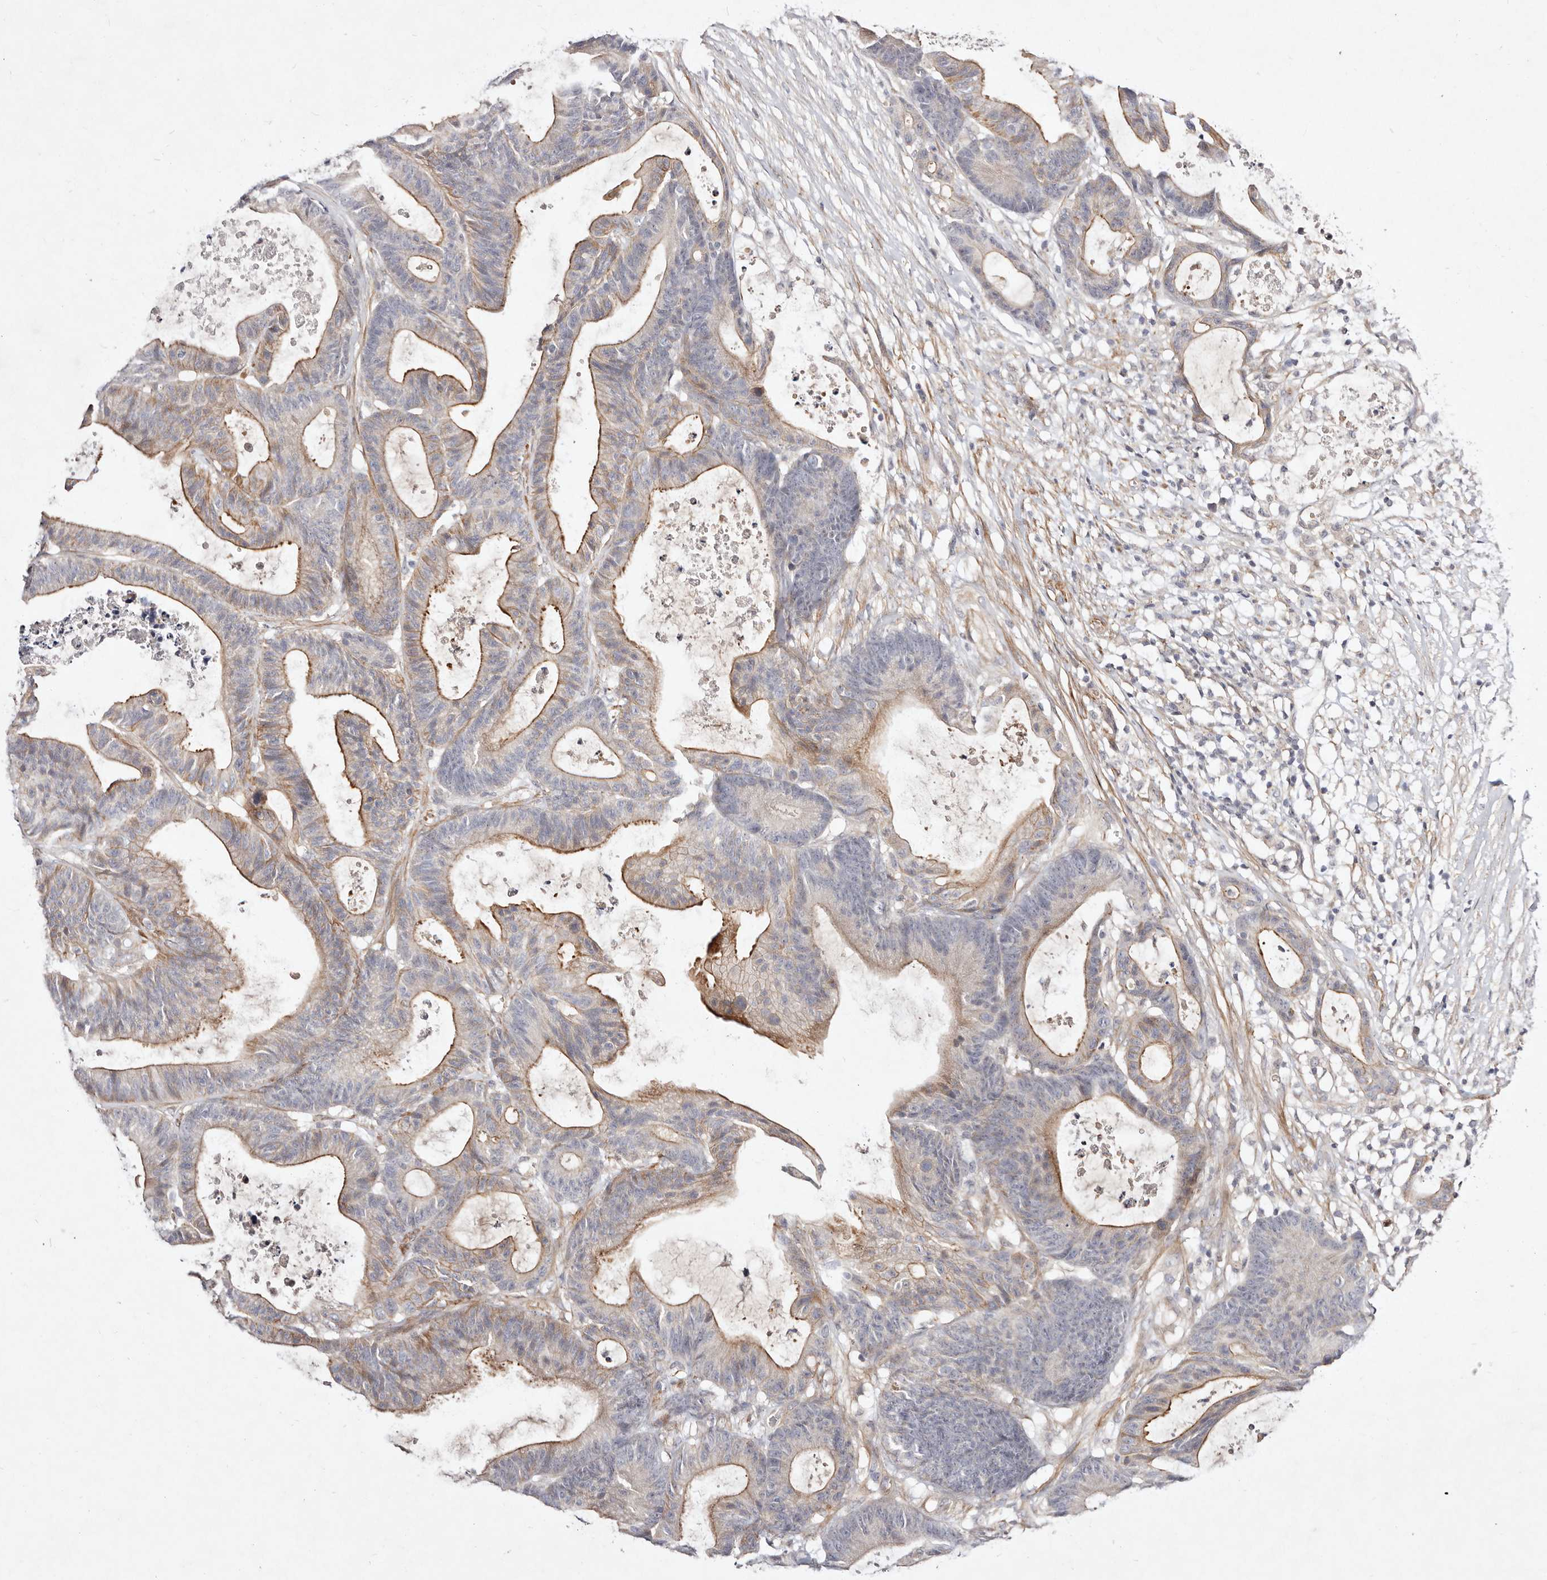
{"staining": {"intensity": "moderate", "quantity": "25%-75%", "location": "cytoplasmic/membranous"}, "tissue": "colorectal cancer", "cell_type": "Tumor cells", "image_type": "cancer", "snomed": [{"axis": "morphology", "description": "Adenocarcinoma, NOS"}, {"axis": "topography", "description": "Colon"}], "caption": "Brown immunohistochemical staining in human colorectal cancer (adenocarcinoma) exhibits moderate cytoplasmic/membranous expression in about 25%-75% of tumor cells. (Stains: DAB in brown, nuclei in blue, Microscopy: brightfield microscopy at high magnification).", "gene": "MTMR11", "patient": {"sex": "female", "age": 84}}